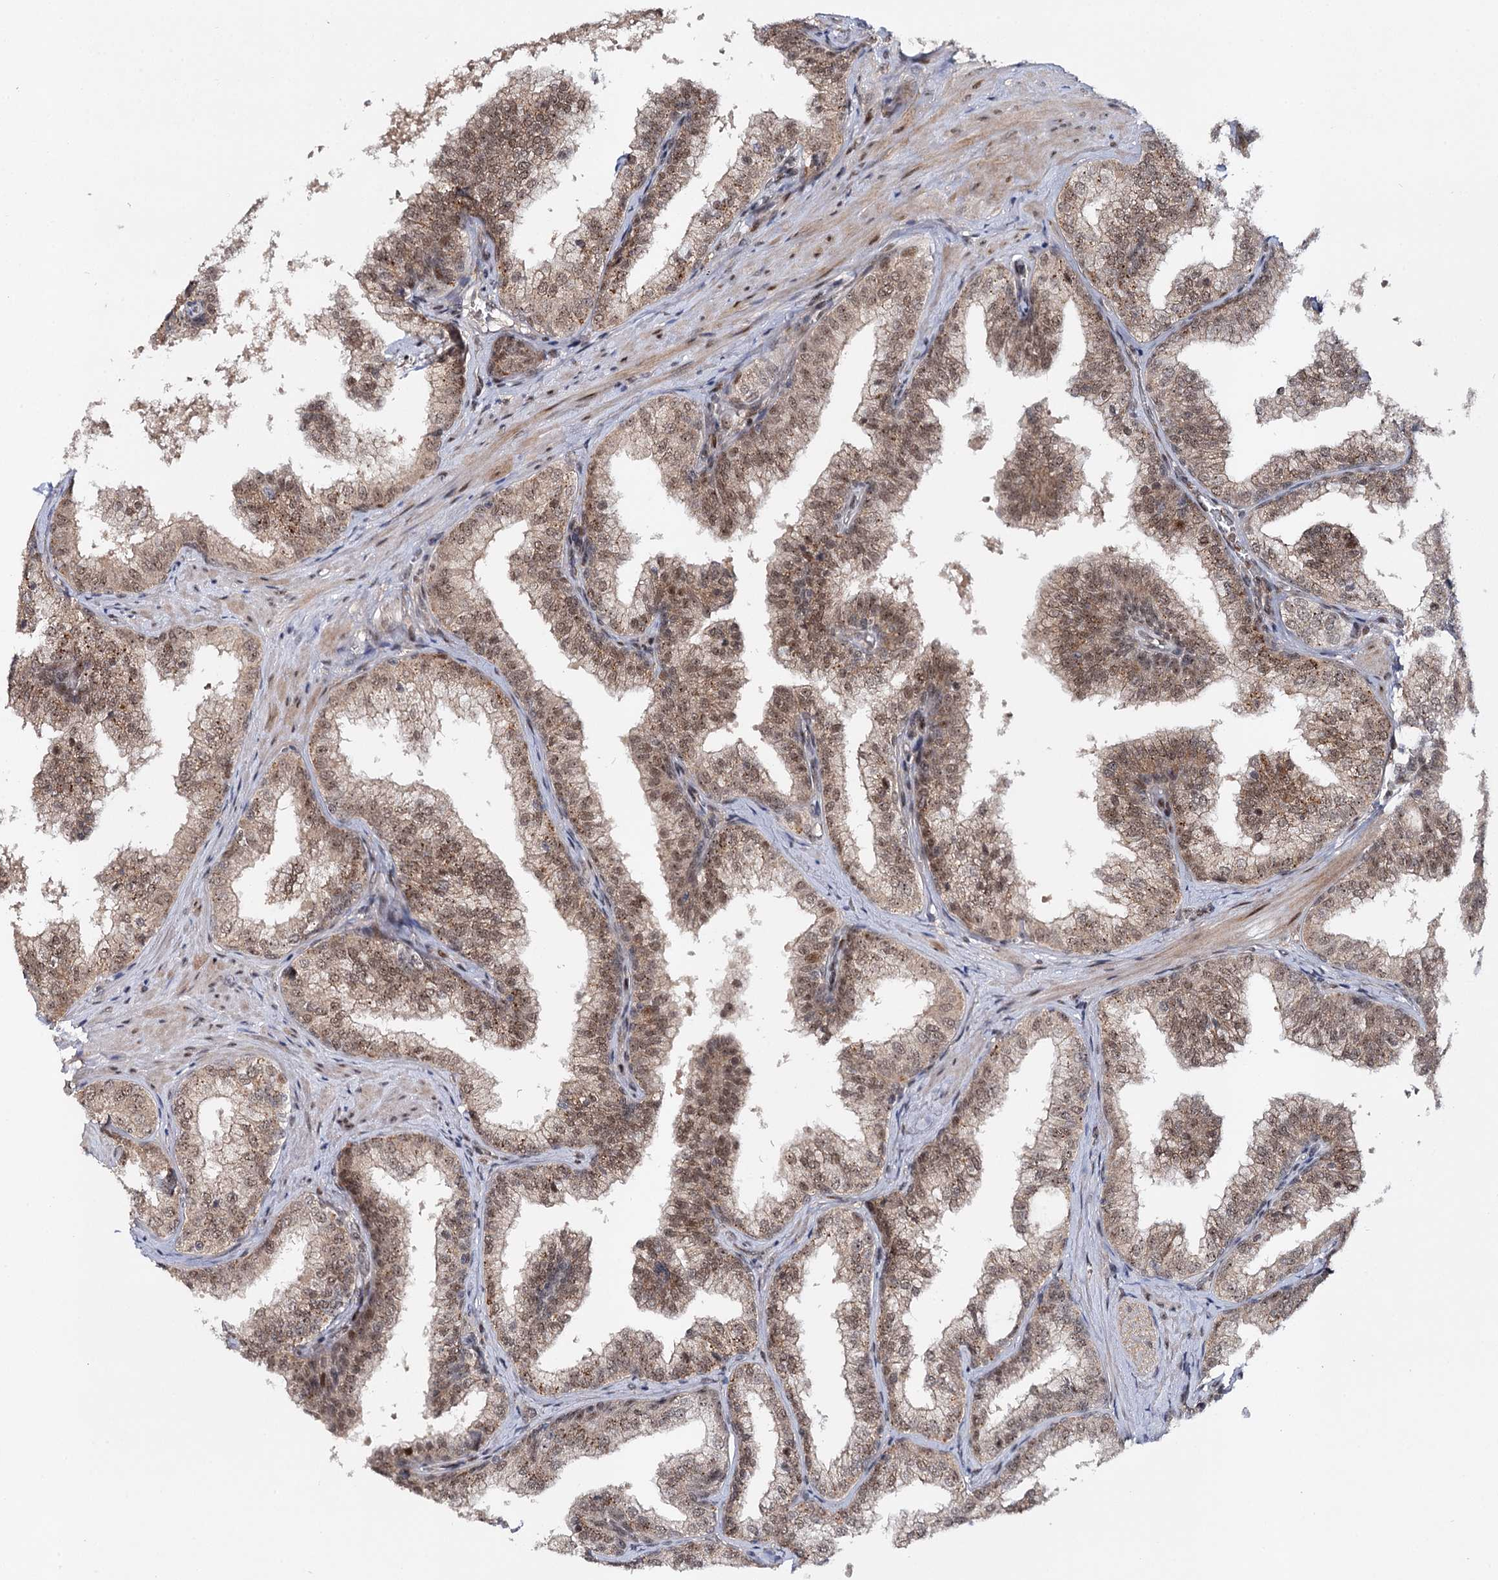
{"staining": {"intensity": "moderate", "quantity": "25%-75%", "location": "cytoplasmic/membranous,nuclear"}, "tissue": "prostate", "cell_type": "Glandular cells", "image_type": "normal", "snomed": [{"axis": "morphology", "description": "Normal tissue, NOS"}, {"axis": "topography", "description": "Prostate"}], "caption": "This histopathology image exhibits unremarkable prostate stained with immunohistochemistry (IHC) to label a protein in brown. The cytoplasmic/membranous,nuclear of glandular cells show moderate positivity for the protein. Nuclei are counter-stained blue.", "gene": "BUD13", "patient": {"sex": "male", "age": 60}}